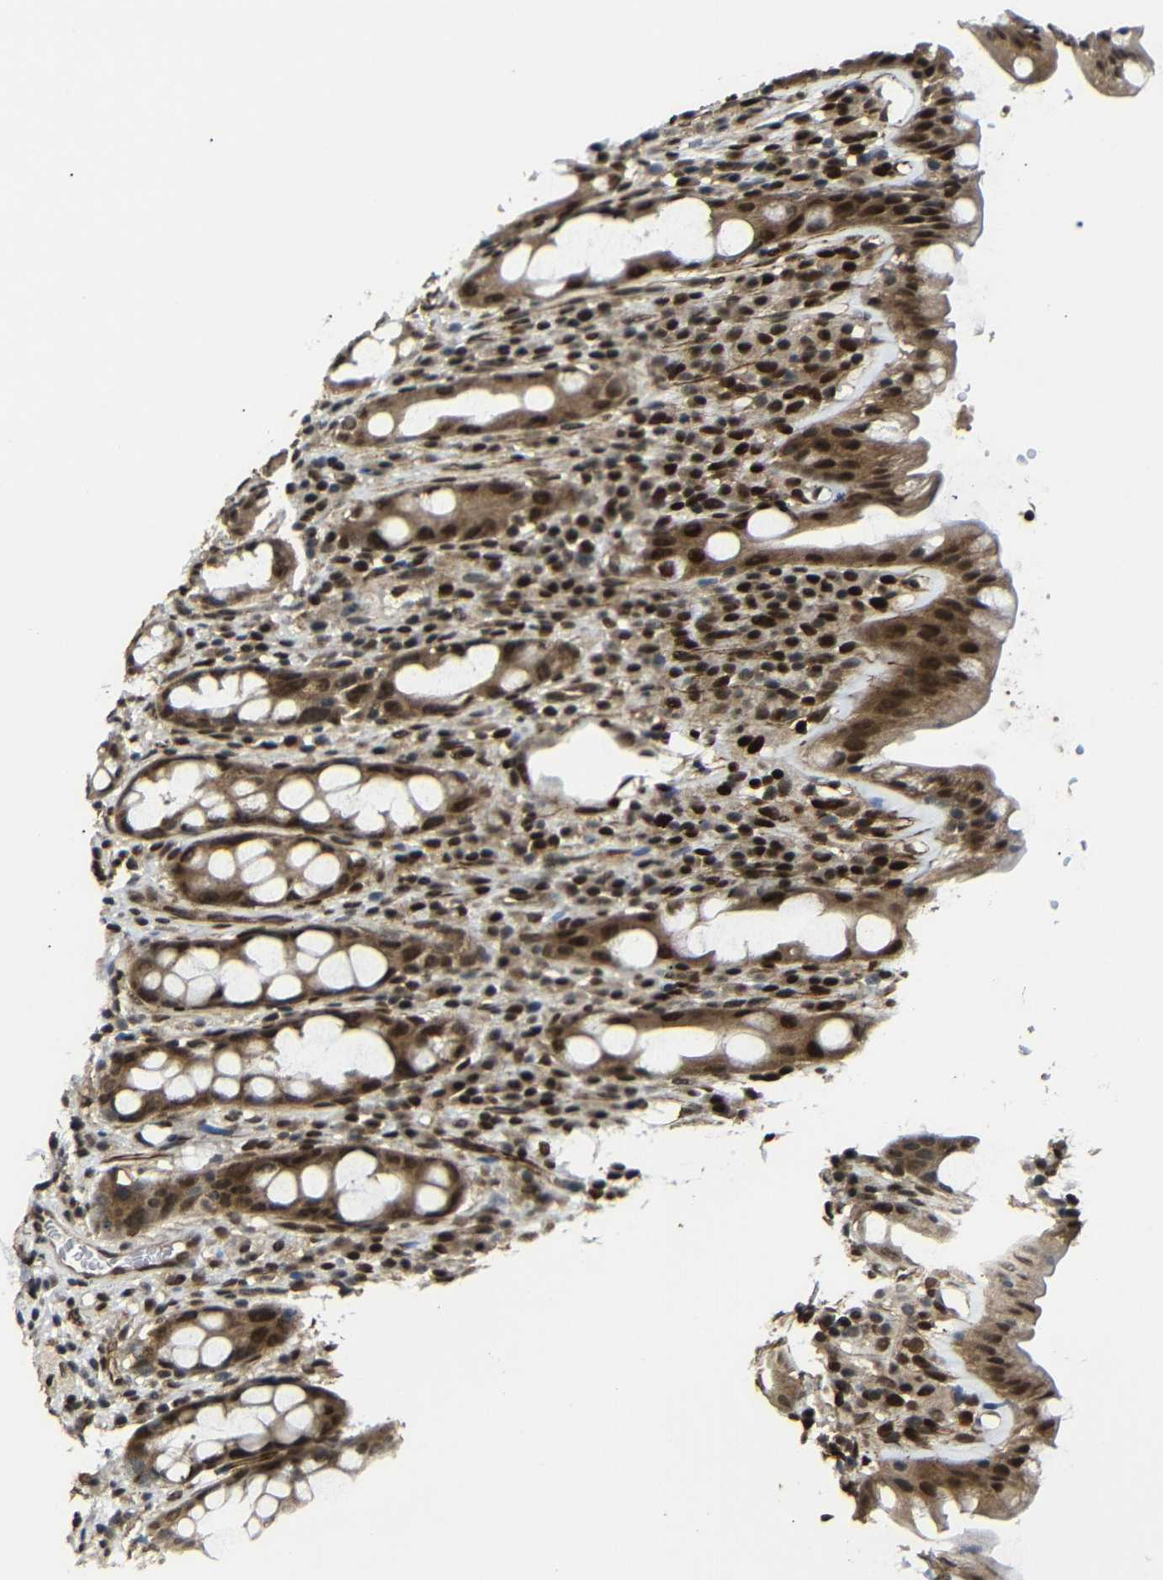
{"staining": {"intensity": "strong", "quantity": ">75%", "location": "cytoplasmic/membranous,nuclear"}, "tissue": "rectum", "cell_type": "Glandular cells", "image_type": "normal", "snomed": [{"axis": "morphology", "description": "Normal tissue, NOS"}, {"axis": "topography", "description": "Rectum"}], "caption": "Immunohistochemistry histopathology image of normal human rectum stained for a protein (brown), which displays high levels of strong cytoplasmic/membranous,nuclear expression in about >75% of glandular cells.", "gene": "TBX2", "patient": {"sex": "male", "age": 44}}